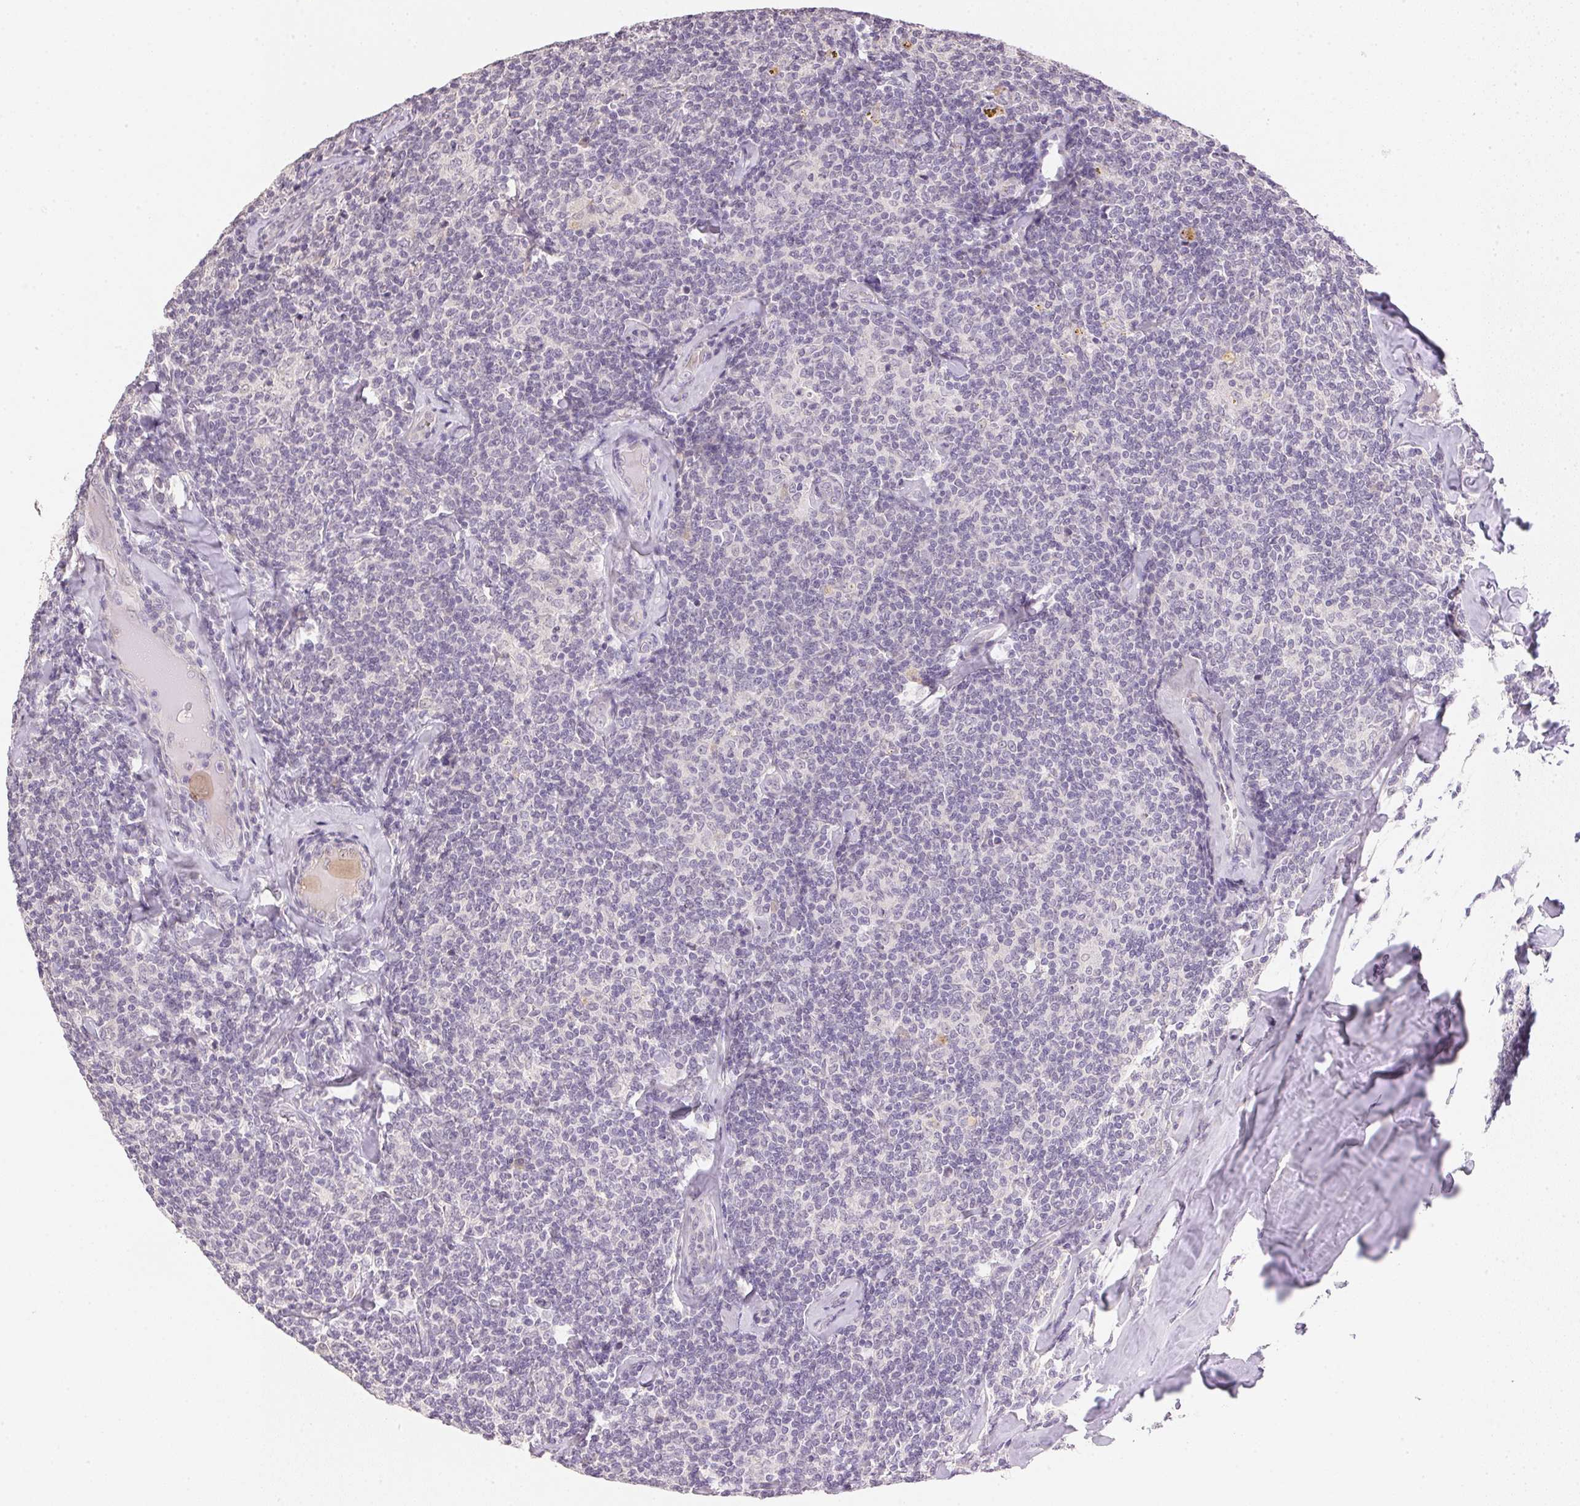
{"staining": {"intensity": "negative", "quantity": "none", "location": "none"}, "tissue": "lymphoma", "cell_type": "Tumor cells", "image_type": "cancer", "snomed": [{"axis": "morphology", "description": "Malignant lymphoma, non-Hodgkin's type, Low grade"}, {"axis": "topography", "description": "Lymph node"}], "caption": "Immunohistochemical staining of lymphoma exhibits no significant expression in tumor cells. (DAB IHC with hematoxylin counter stain).", "gene": "DHCR24", "patient": {"sex": "female", "age": 56}}